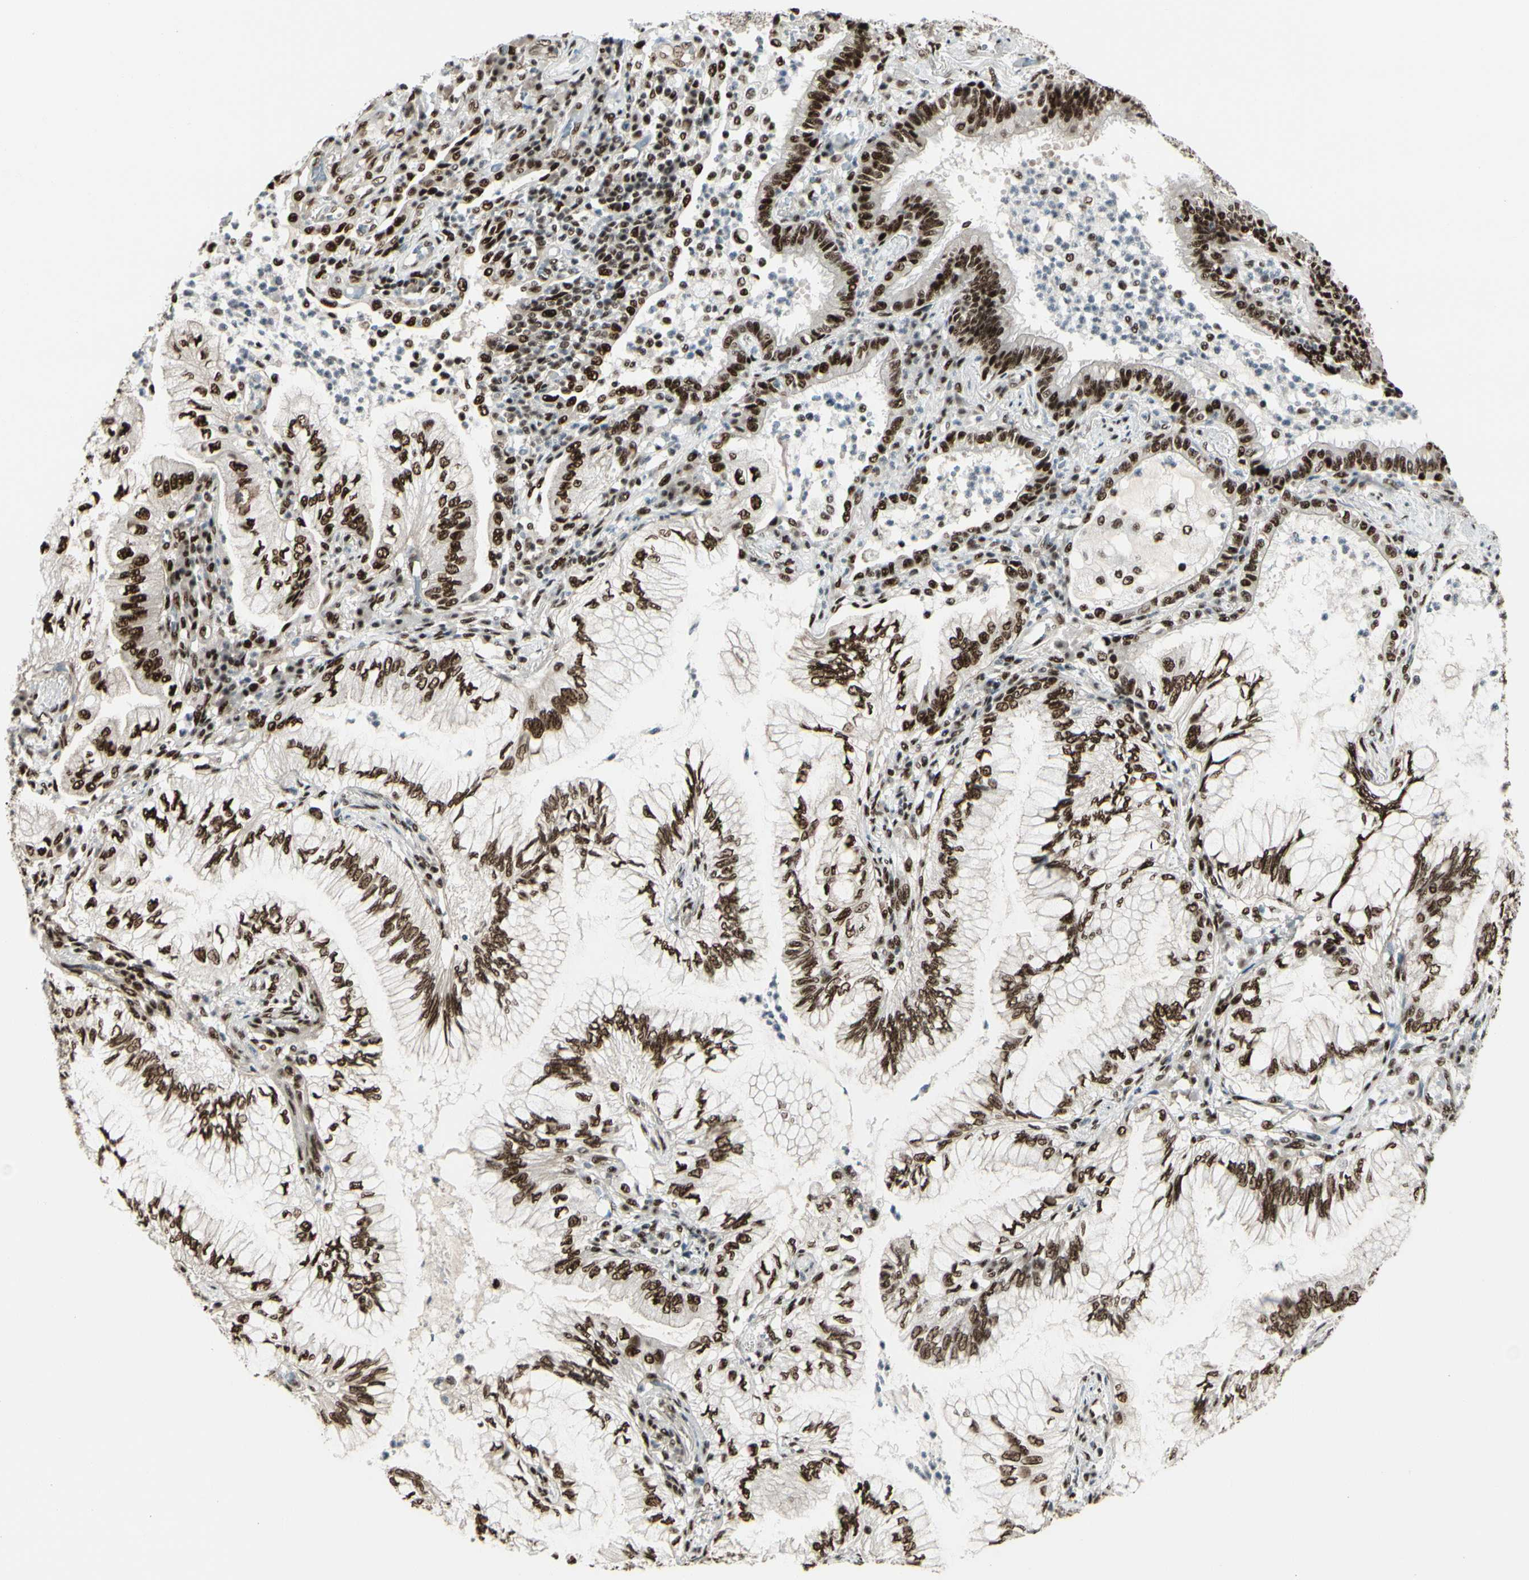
{"staining": {"intensity": "strong", "quantity": ">75%", "location": "nuclear"}, "tissue": "lung cancer", "cell_type": "Tumor cells", "image_type": "cancer", "snomed": [{"axis": "morphology", "description": "Normal tissue, NOS"}, {"axis": "morphology", "description": "Adenocarcinoma, NOS"}, {"axis": "topography", "description": "Bronchus"}, {"axis": "topography", "description": "Lung"}], "caption": "Lung cancer stained for a protein shows strong nuclear positivity in tumor cells.", "gene": "HEXIM1", "patient": {"sex": "female", "age": 70}}